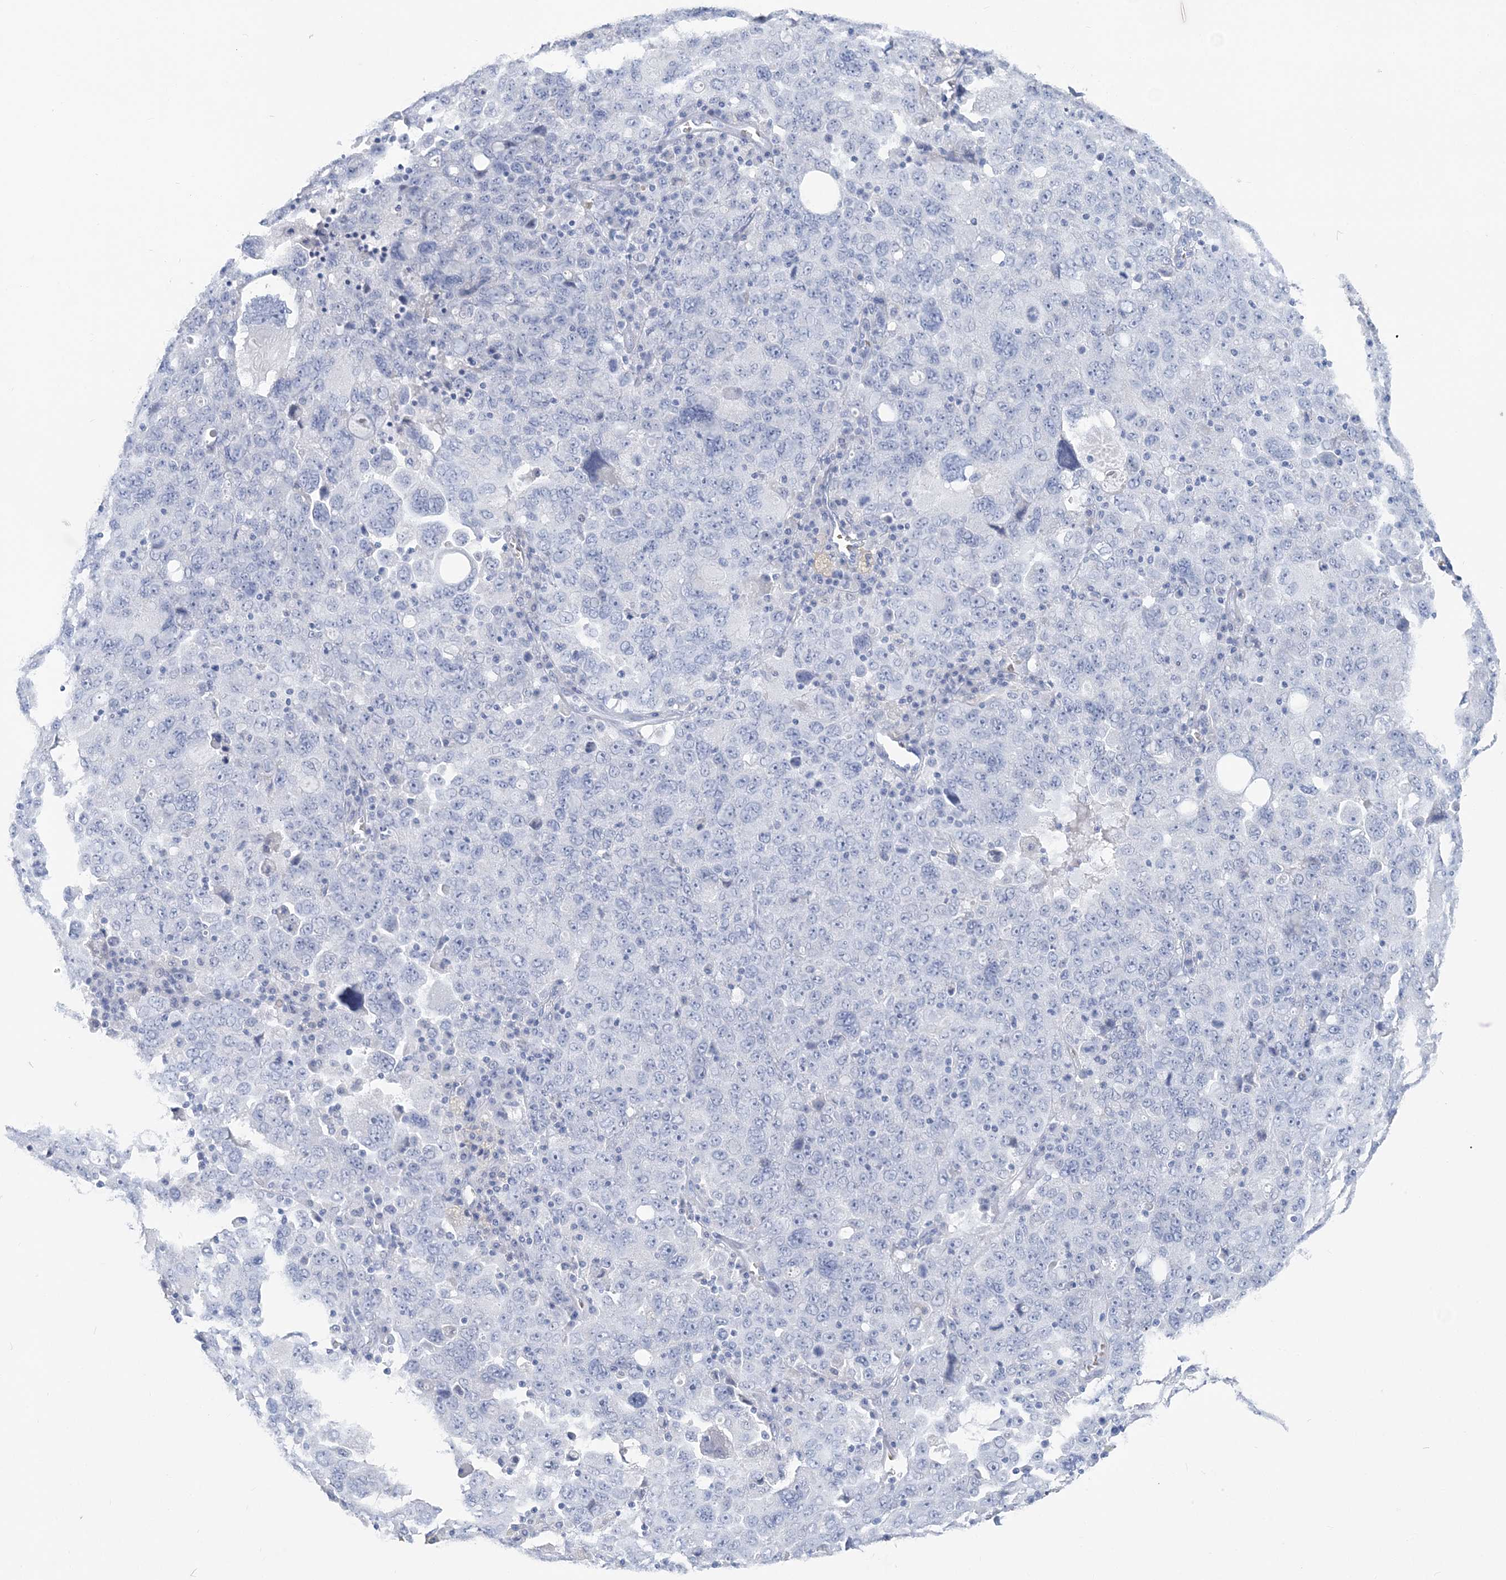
{"staining": {"intensity": "negative", "quantity": "none", "location": "none"}, "tissue": "ovarian cancer", "cell_type": "Tumor cells", "image_type": "cancer", "snomed": [{"axis": "morphology", "description": "Carcinoma, endometroid"}, {"axis": "topography", "description": "Ovary"}], "caption": "Immunohistochemistry (IHC) micrograph of ovarian cancer stained for a protein (brown), which exhibits no positivity in tumor cells. The staining is performed using DAB (3,3'-diaminobenzidine) brown chromogen with nuclei counter-stained in using hematoxylin.", "gene": "HBA2", "patient": {"sex": "female", "age": 62}}